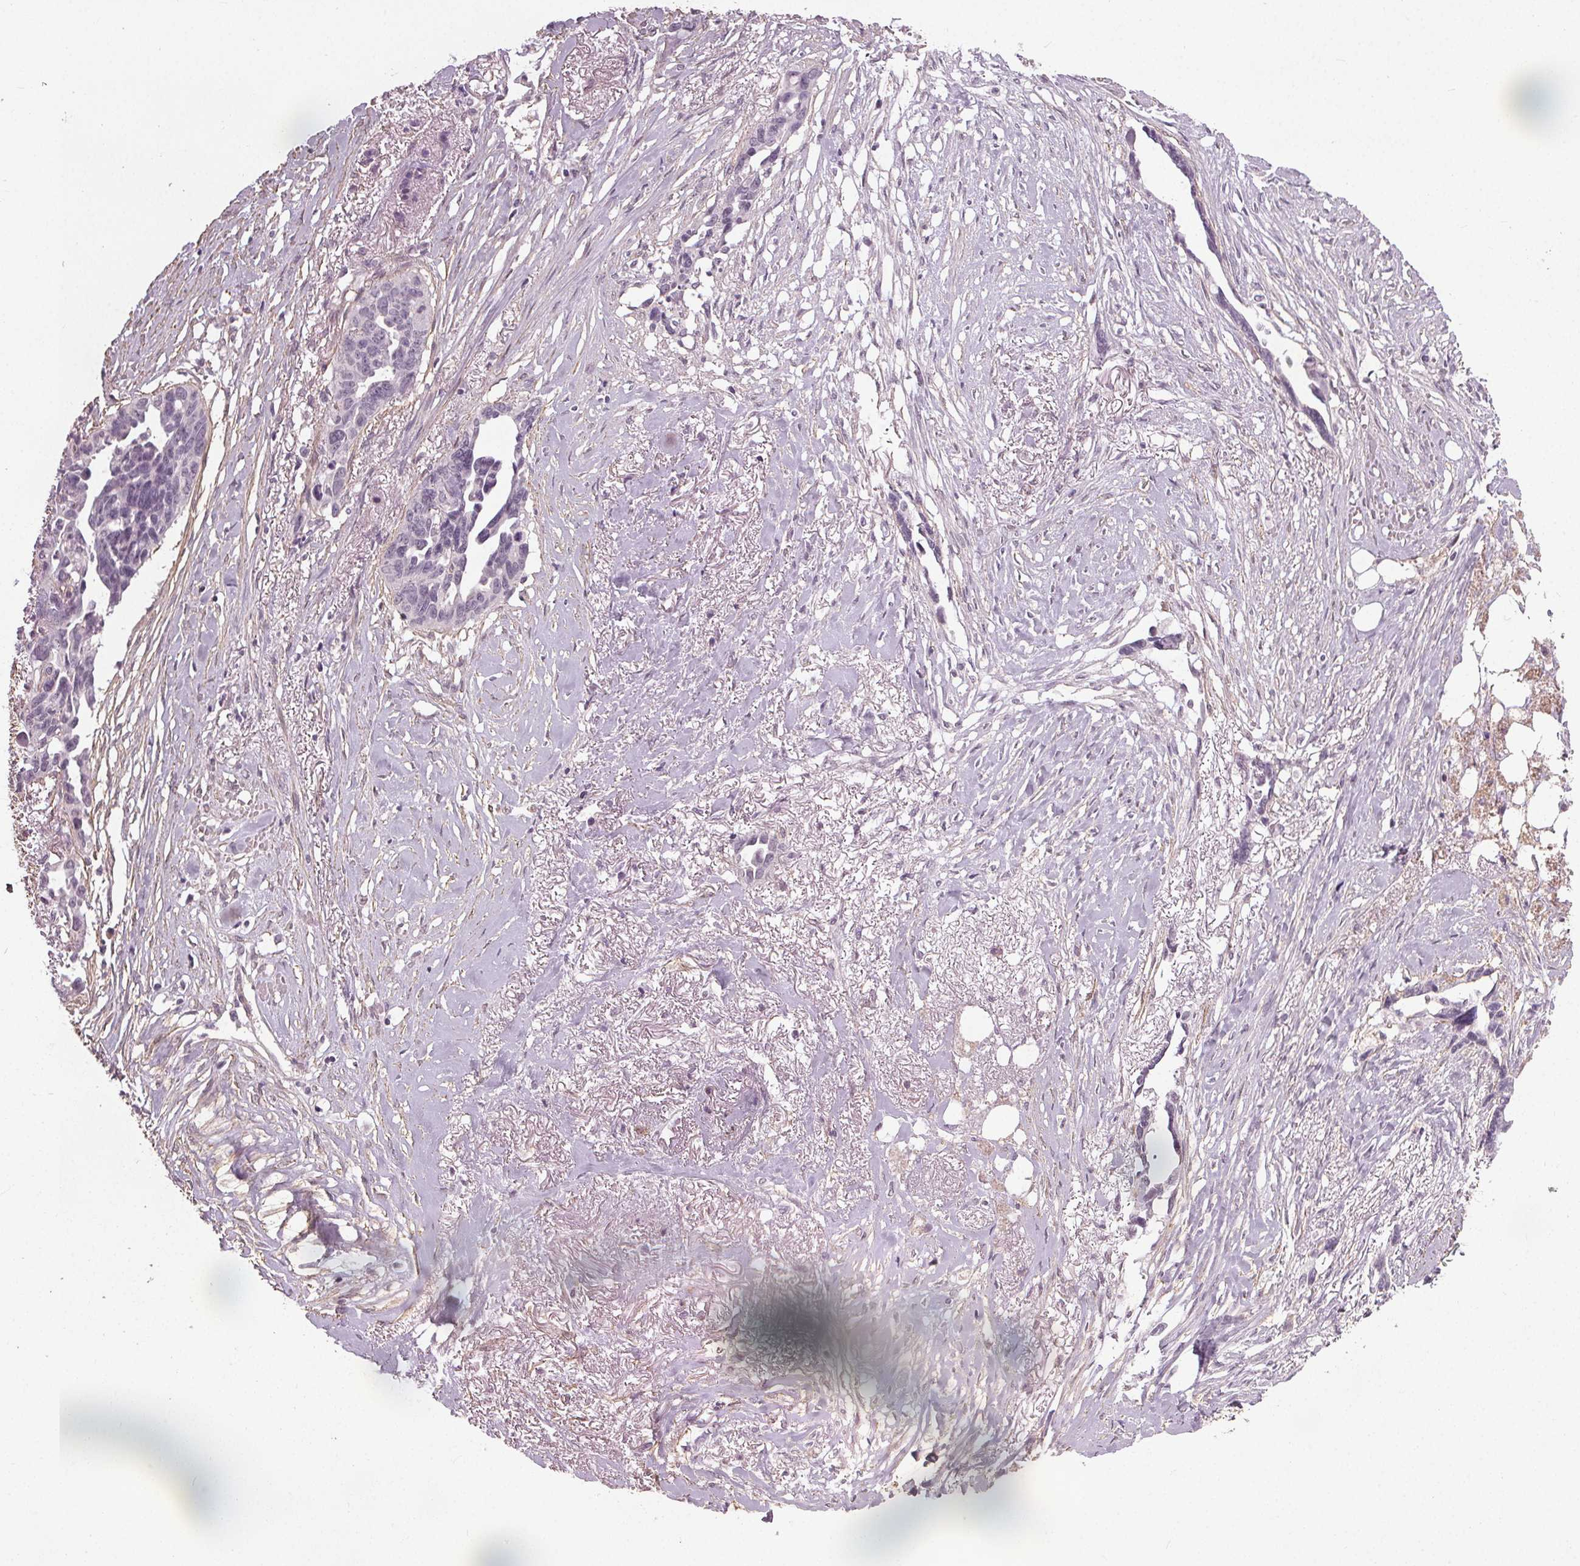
{"staining": {"intensity": "negative", "quantity": "none", "location": "none"}, "tissue": "ovarian cancer", "cell_type": "Tumor cells", "image_type": "cancer", "snomed": [{"axis": "morphology", "description": "Cystadenocarcinoma, serous, NOS"}, {"axis": "topography", "description": "Ovary"}], "caption": "An immunohistochemistry (IHC) image of serous cystadenocarcinoma (ovarian) is shown. There is no staining in tumor cells of serous cystadenocarcinoma (ovarian).", "gene": "PKP1", "patient": {"sex": "female", "age": 69}}